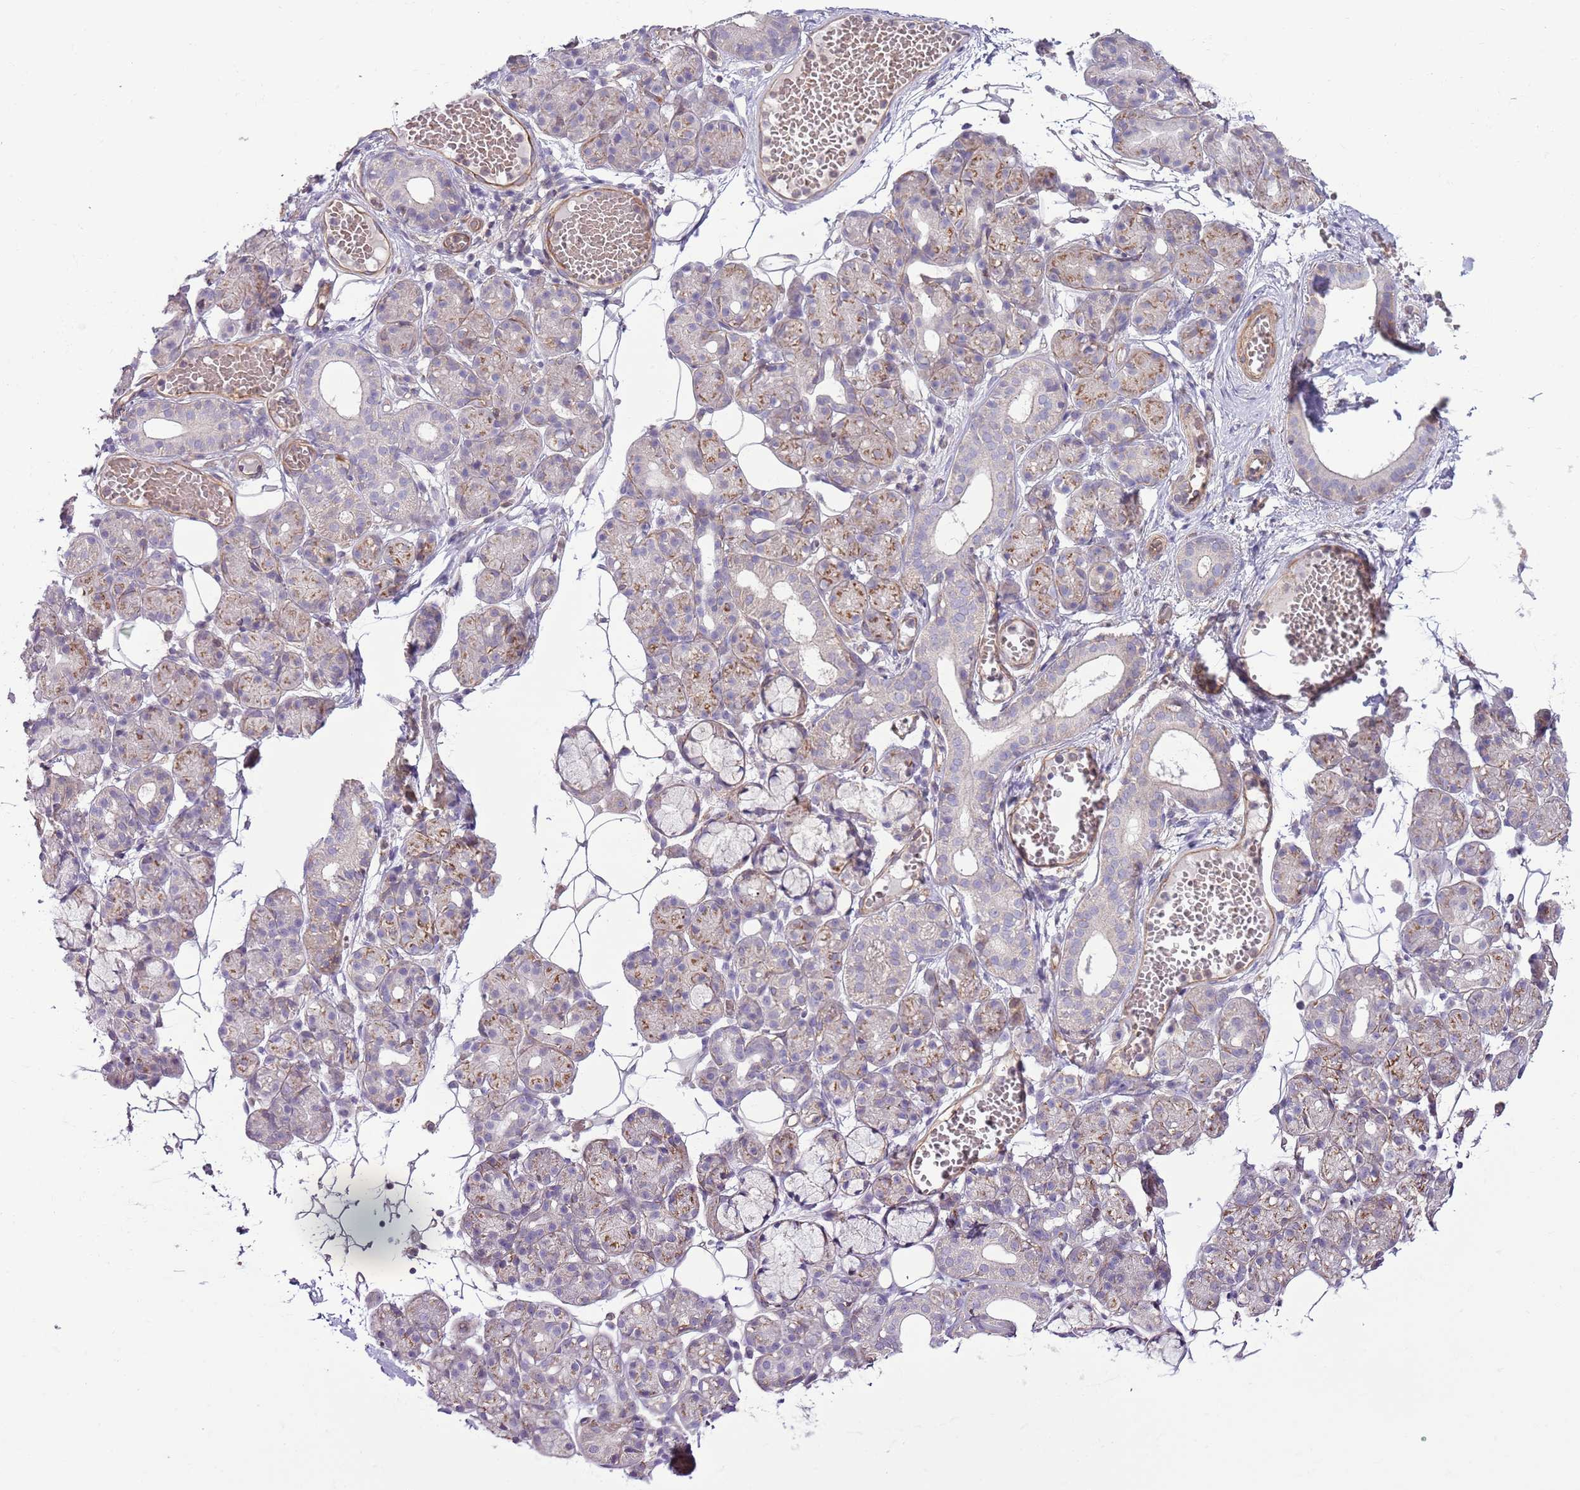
{"staining": {"intensity": "moderate", "quantity": "<25%", "location": "cytoplasmic/membranous"}, "tissue": "salivary gland", "cell_type": "Glandular cells", "image_type": "normal", "snomed": [{"axis": "morphology", "description": "Normal tissue, NOS"}, {"axis": "topography", "description": "Salivary gland"}], "caption": "Immunohistochemical staining of benign human salivary gland demonstrates low levels of moderate cytoplasmic/membranous positivity in about <25% of glandular cells. Nuclei are stained in blue.", "gene": "LPIN2", "patient": {"sex": "male", "age": 63}}